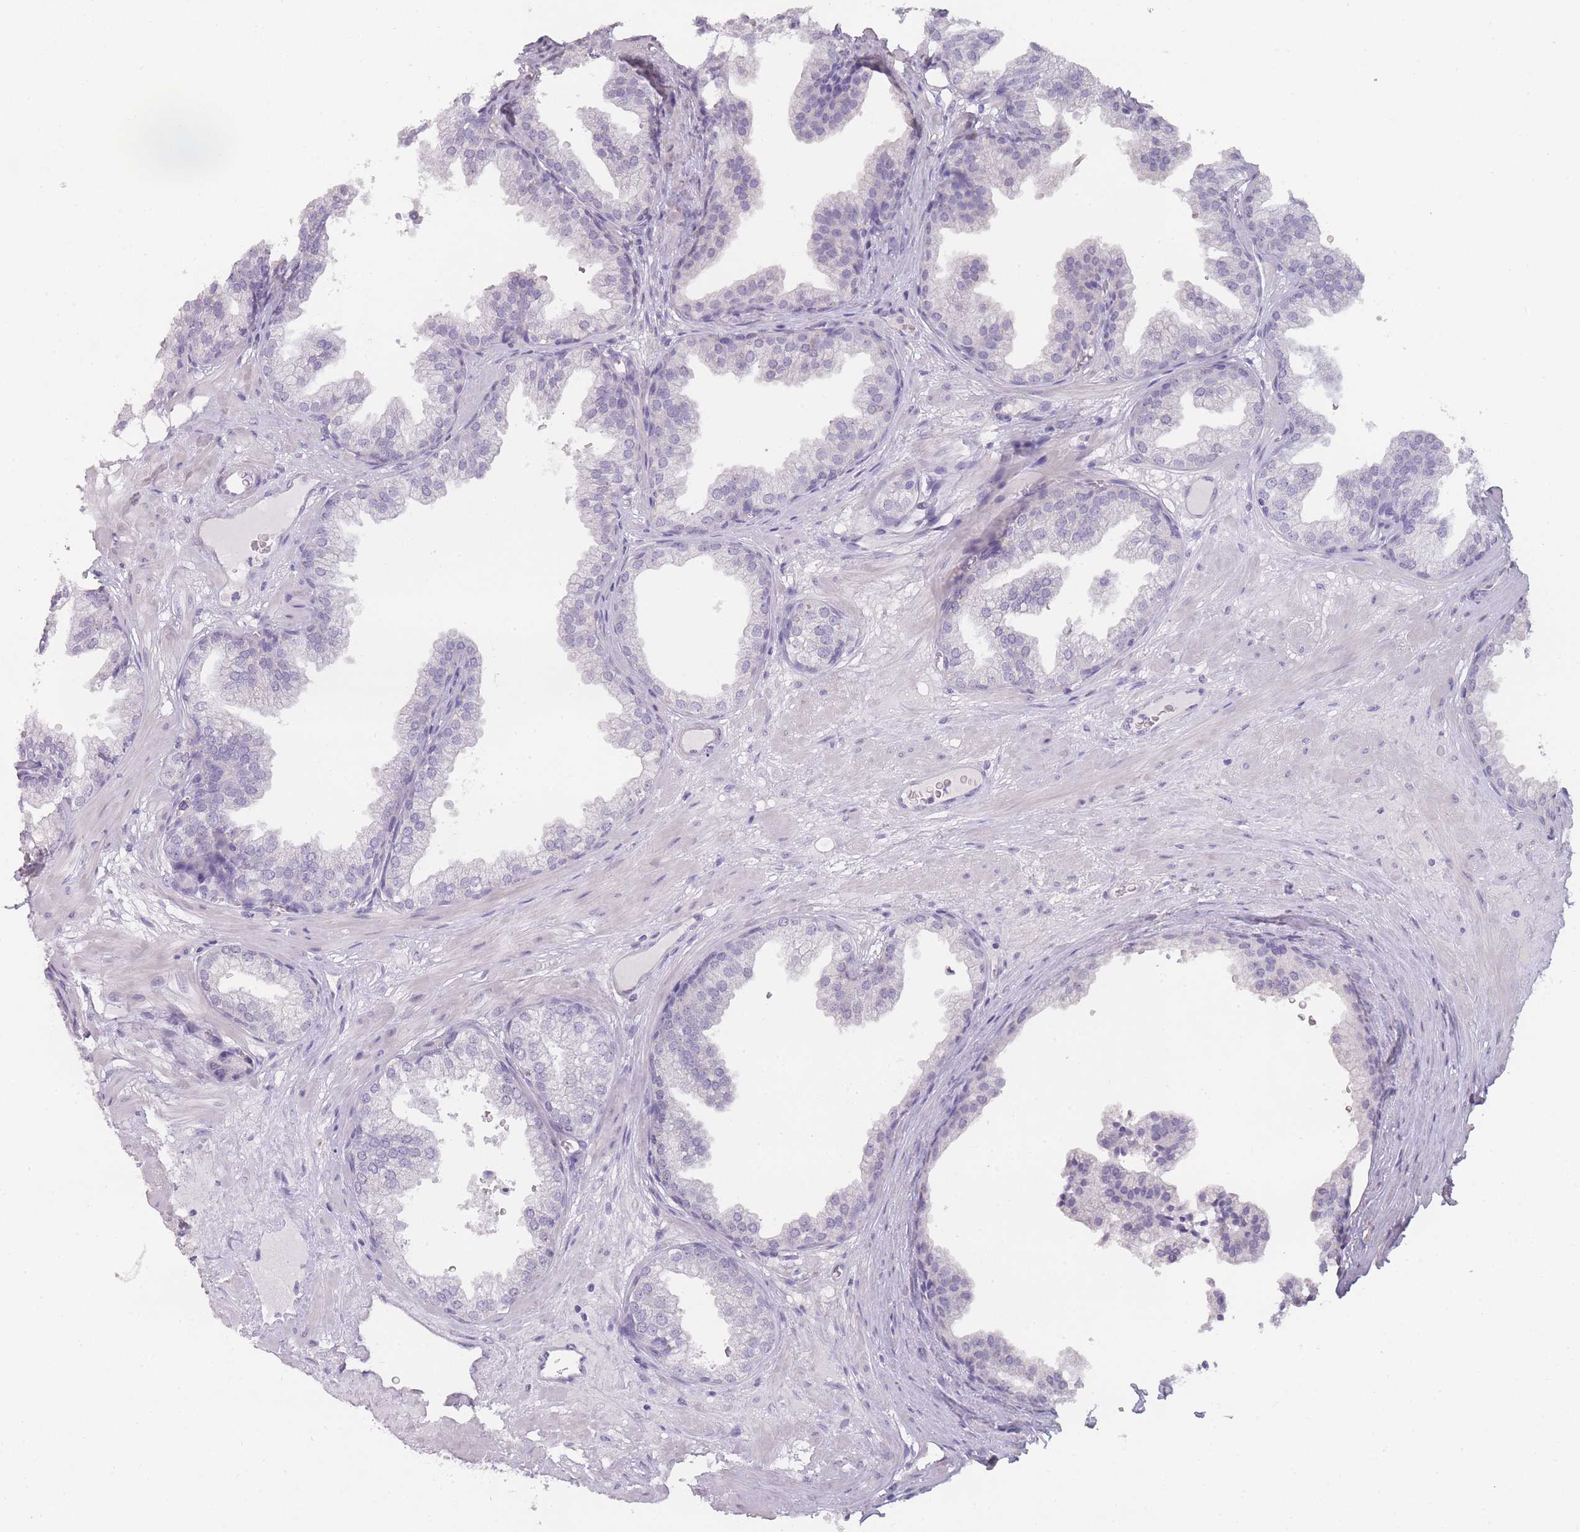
{"staining": {"intensity": "negative", "quantity": "none", "location": "none"}, "tissue": "prostate", "cell_type": "Glandular cells", "image_type": "normal", "snomed": [{"axis": "morphology", "description": "Normal tissue, NOS"}, {"axis": "topography", "description": "Prostate"}], "caption": "IHC photomicrograph of normal prostate: human prostate stained with DAB shows no significant protein staining in glandular cells. (DAB IHC with hematoxylin counter stain).", "gene": "INS", "patient": {"sex": "male", "age": 37}}